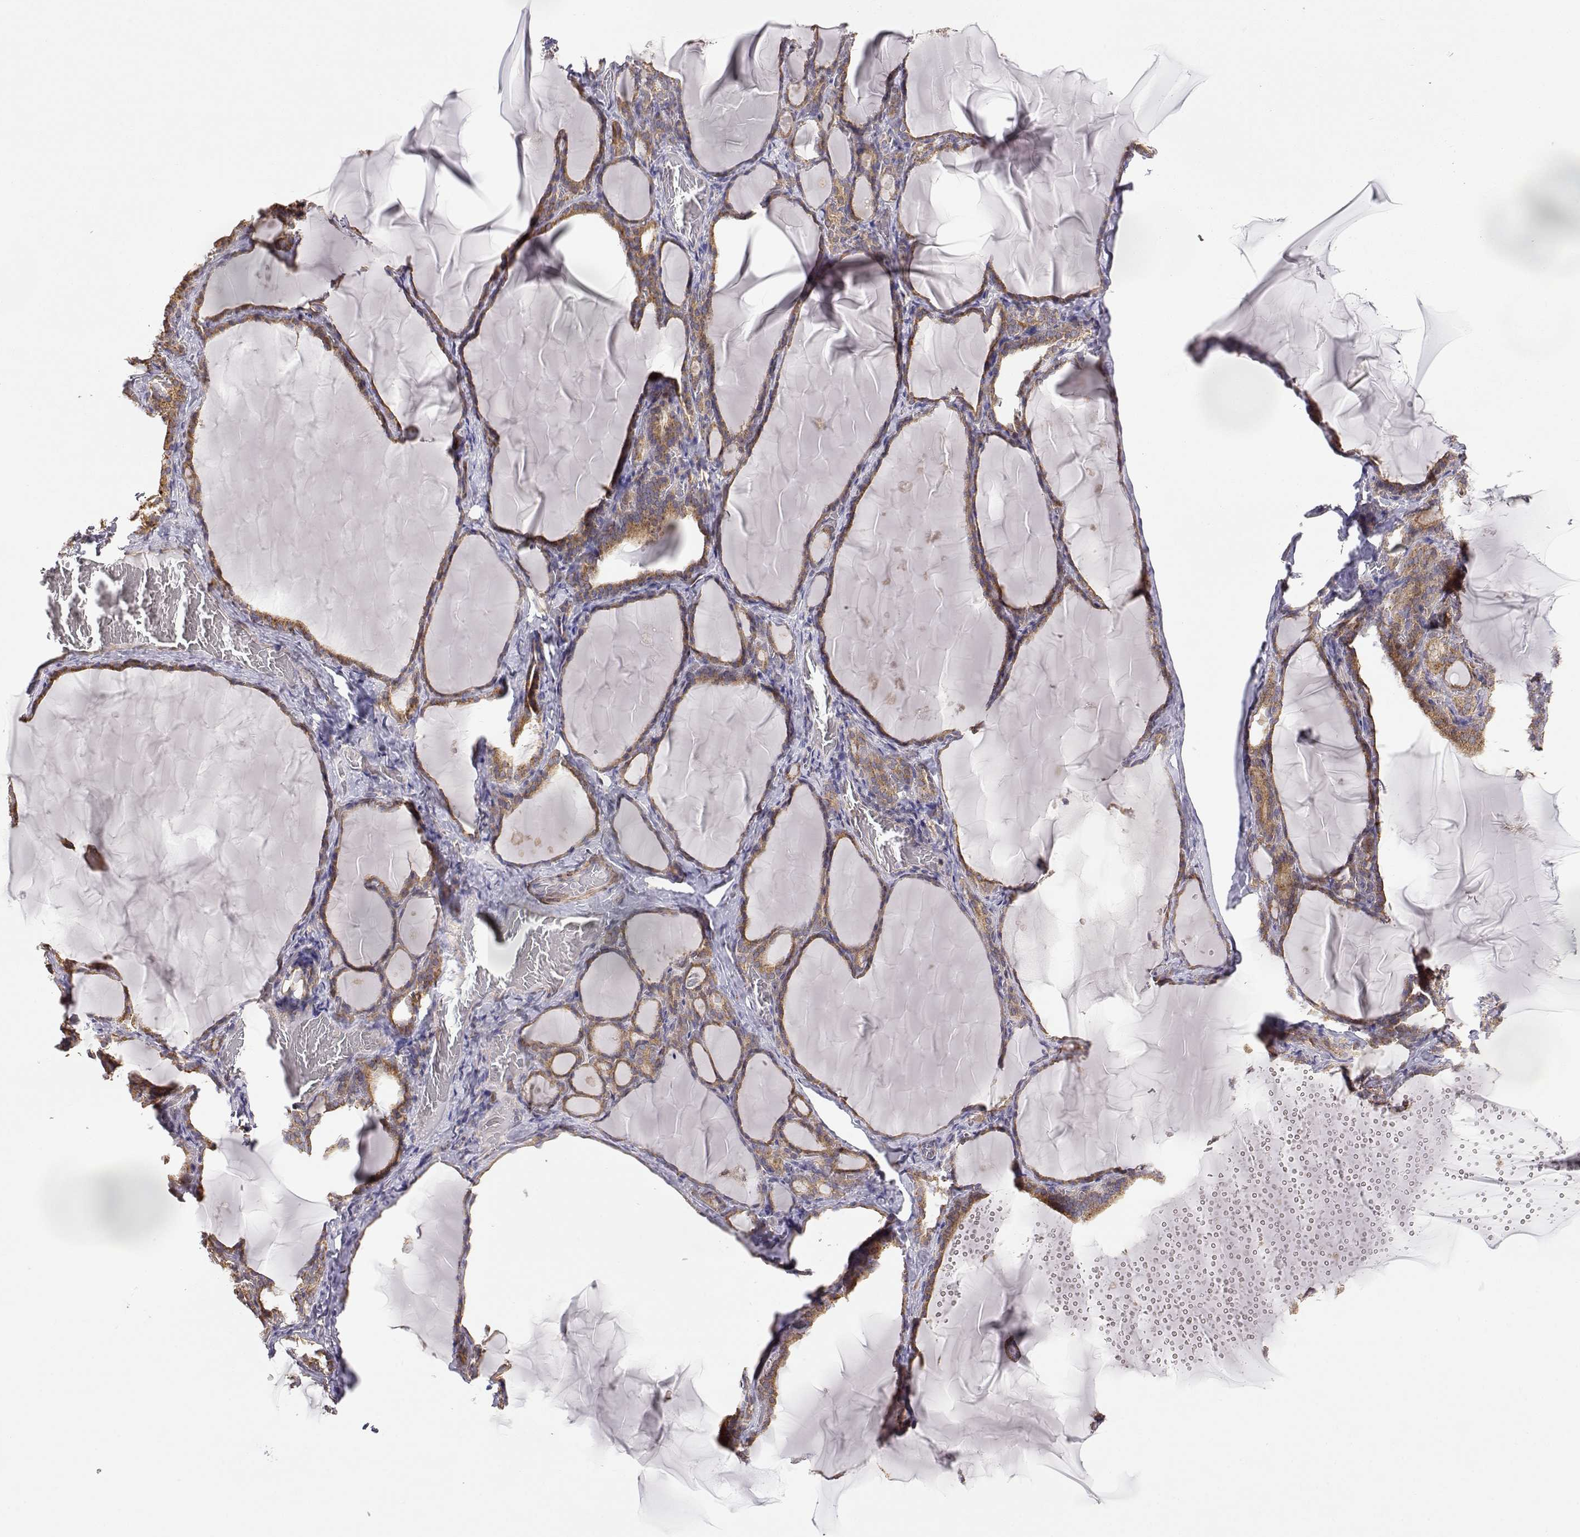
{"staining": {"intensity": "moderate", "quantity": ">75%", "location": "cytoplasmic/membranous"}, "tissue": "thyroid gland", "cell_type": "Glandular cells", "image_type": "normal", "snomed": [{"axis": "morphology", "description": "Normal tissue, NOS"}, {"axis": "morphology", "description": "Hyperplasia, NOS"}, {"axis": "topography", "description": "Thyroid gland"}], "caption": "Brown immunohistochemical staining in normal human thyroid gland displays moderate cytoplasmic/membranous positivity in about >75% of glandular cells. Nuclei are stained in blue.", "gene": "PAIP1", "patient": {"sex": "female", "age": 27}}